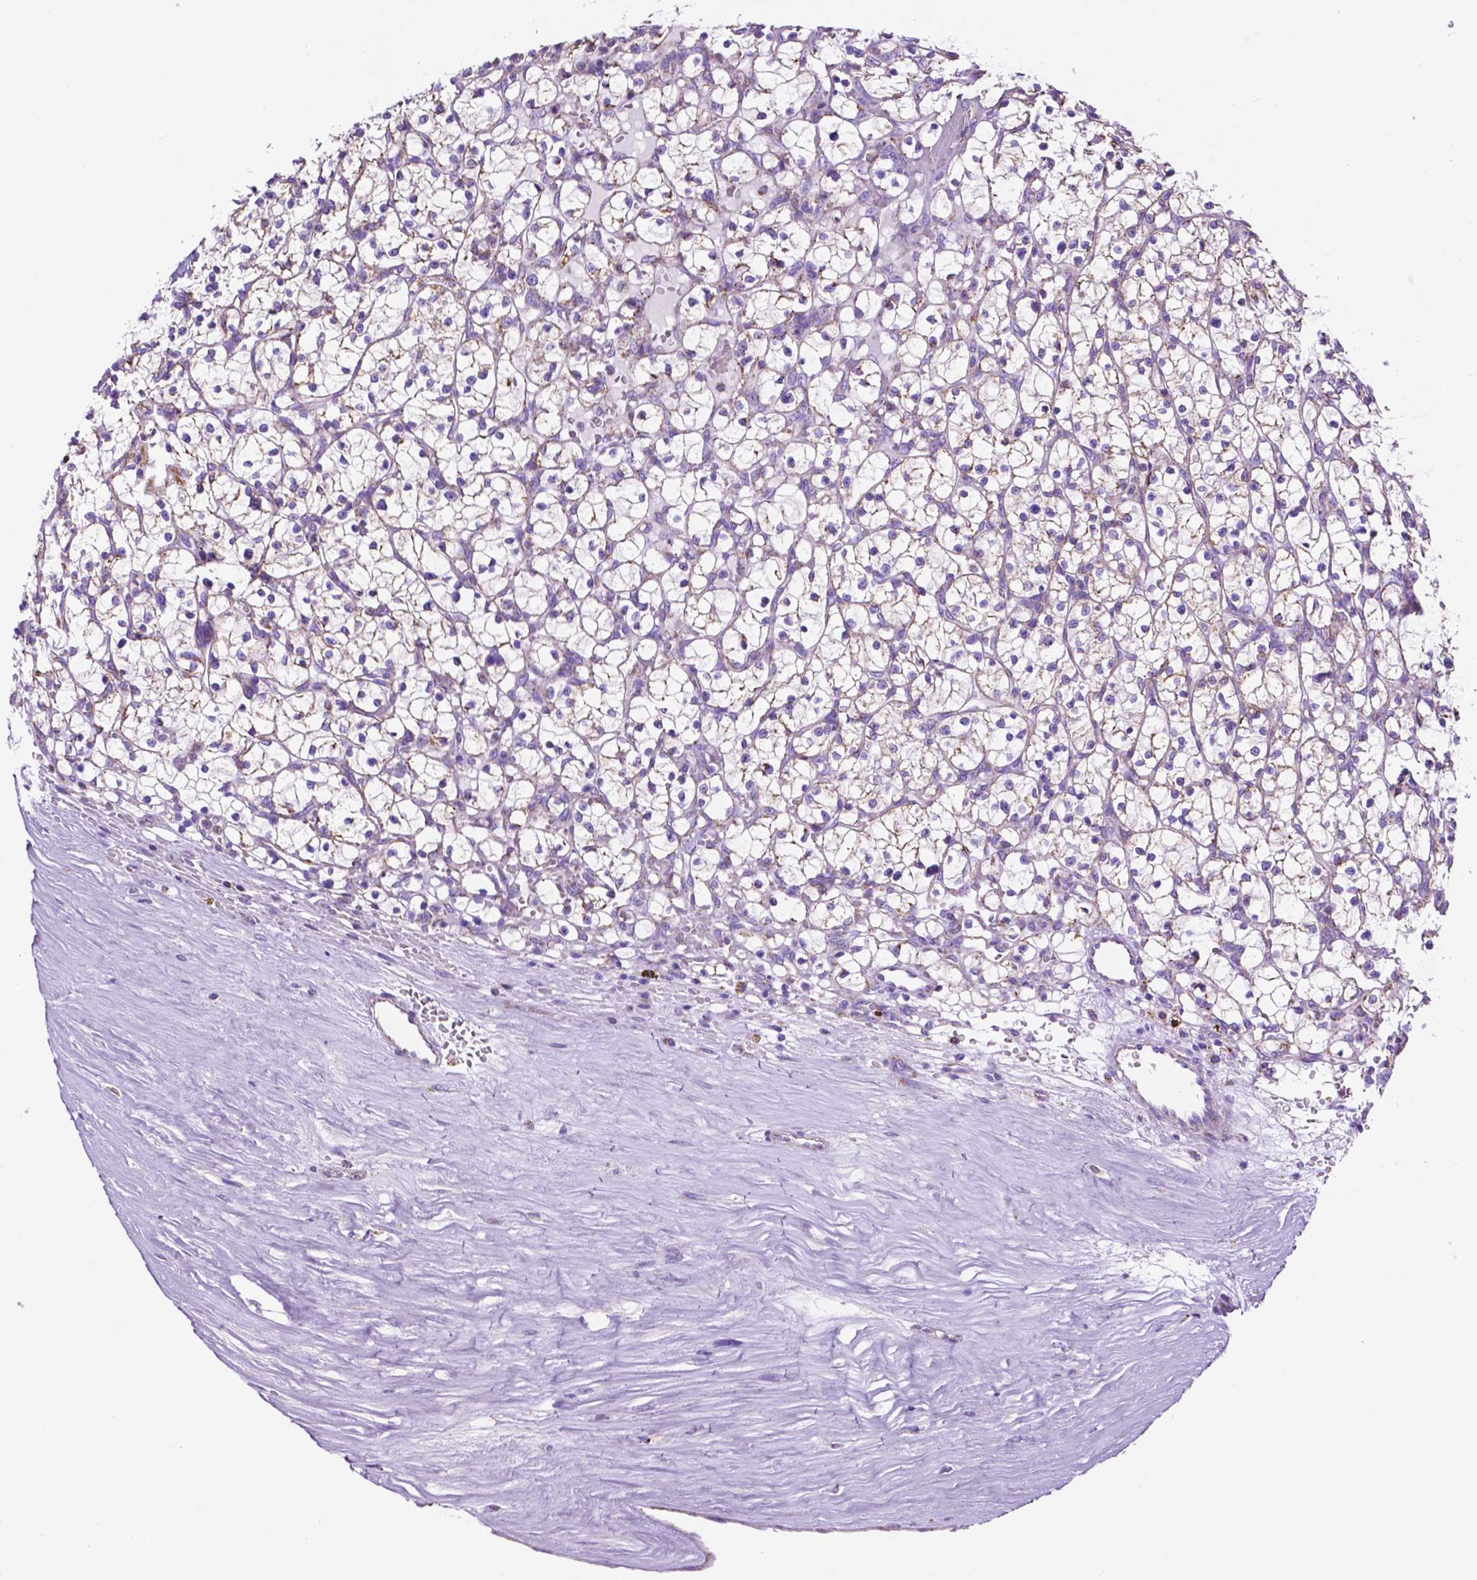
{"staining": {"intensity": "weak", "quantity": "25%-75%", "location": "cytoplasmic/membranous"}, "tissue": "renal cancer", "cell_type": "Tumor cells", "image_type": "cancer", "snomed": [{"axis": "morphology", "description": "Adenocarcinoma, NOS"}, {"axis": "topography", "description": "Kidney"}], "caption": "An image of human renal cancer stained for a protein demonstrates weak cytoplasmic/membranous brown staining in tumor cells.", "gene": "GDPD5", "patient": {"sex": "female", "age": 64}}